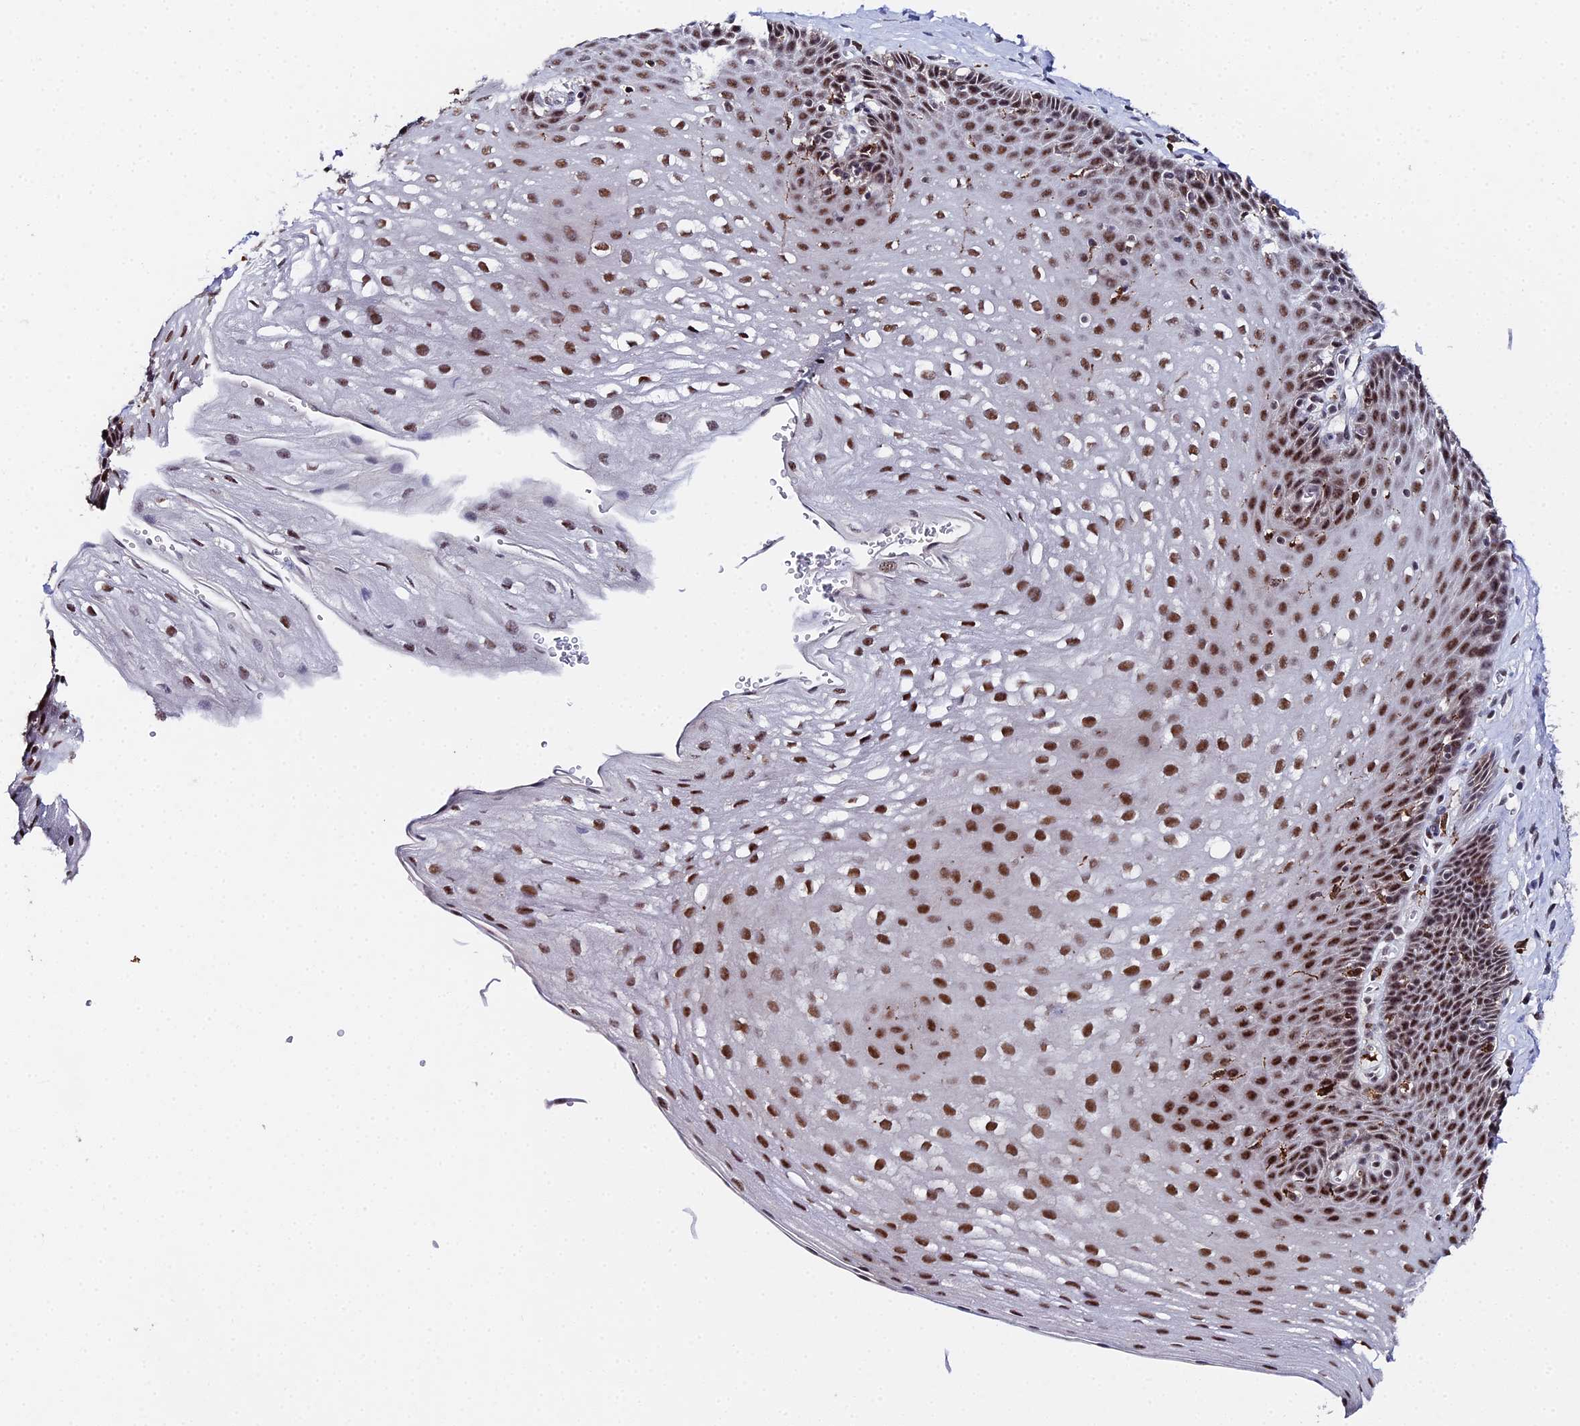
{"staining": {"intensity": "strong", "quantity": ">75%", "location": "nuclear"}, "tissue": "esophagus", "cell_type": "Squamous epithelial cells", "image_type": "normal", "snomed": [{"axis": "morphology", "description": "Normal tissue, NOS"}, {"axis": "topography", "description": "Esophagus"}], "caption": "This photomicrograph exhibits immunohistochemistry (IHC) staining of normal human esophagus, with high strong nuclear positivity in about >75% of squamous epithelial cells.", "gene": "MAGOHB", "patient": {"sex": "female", "age": 66}}